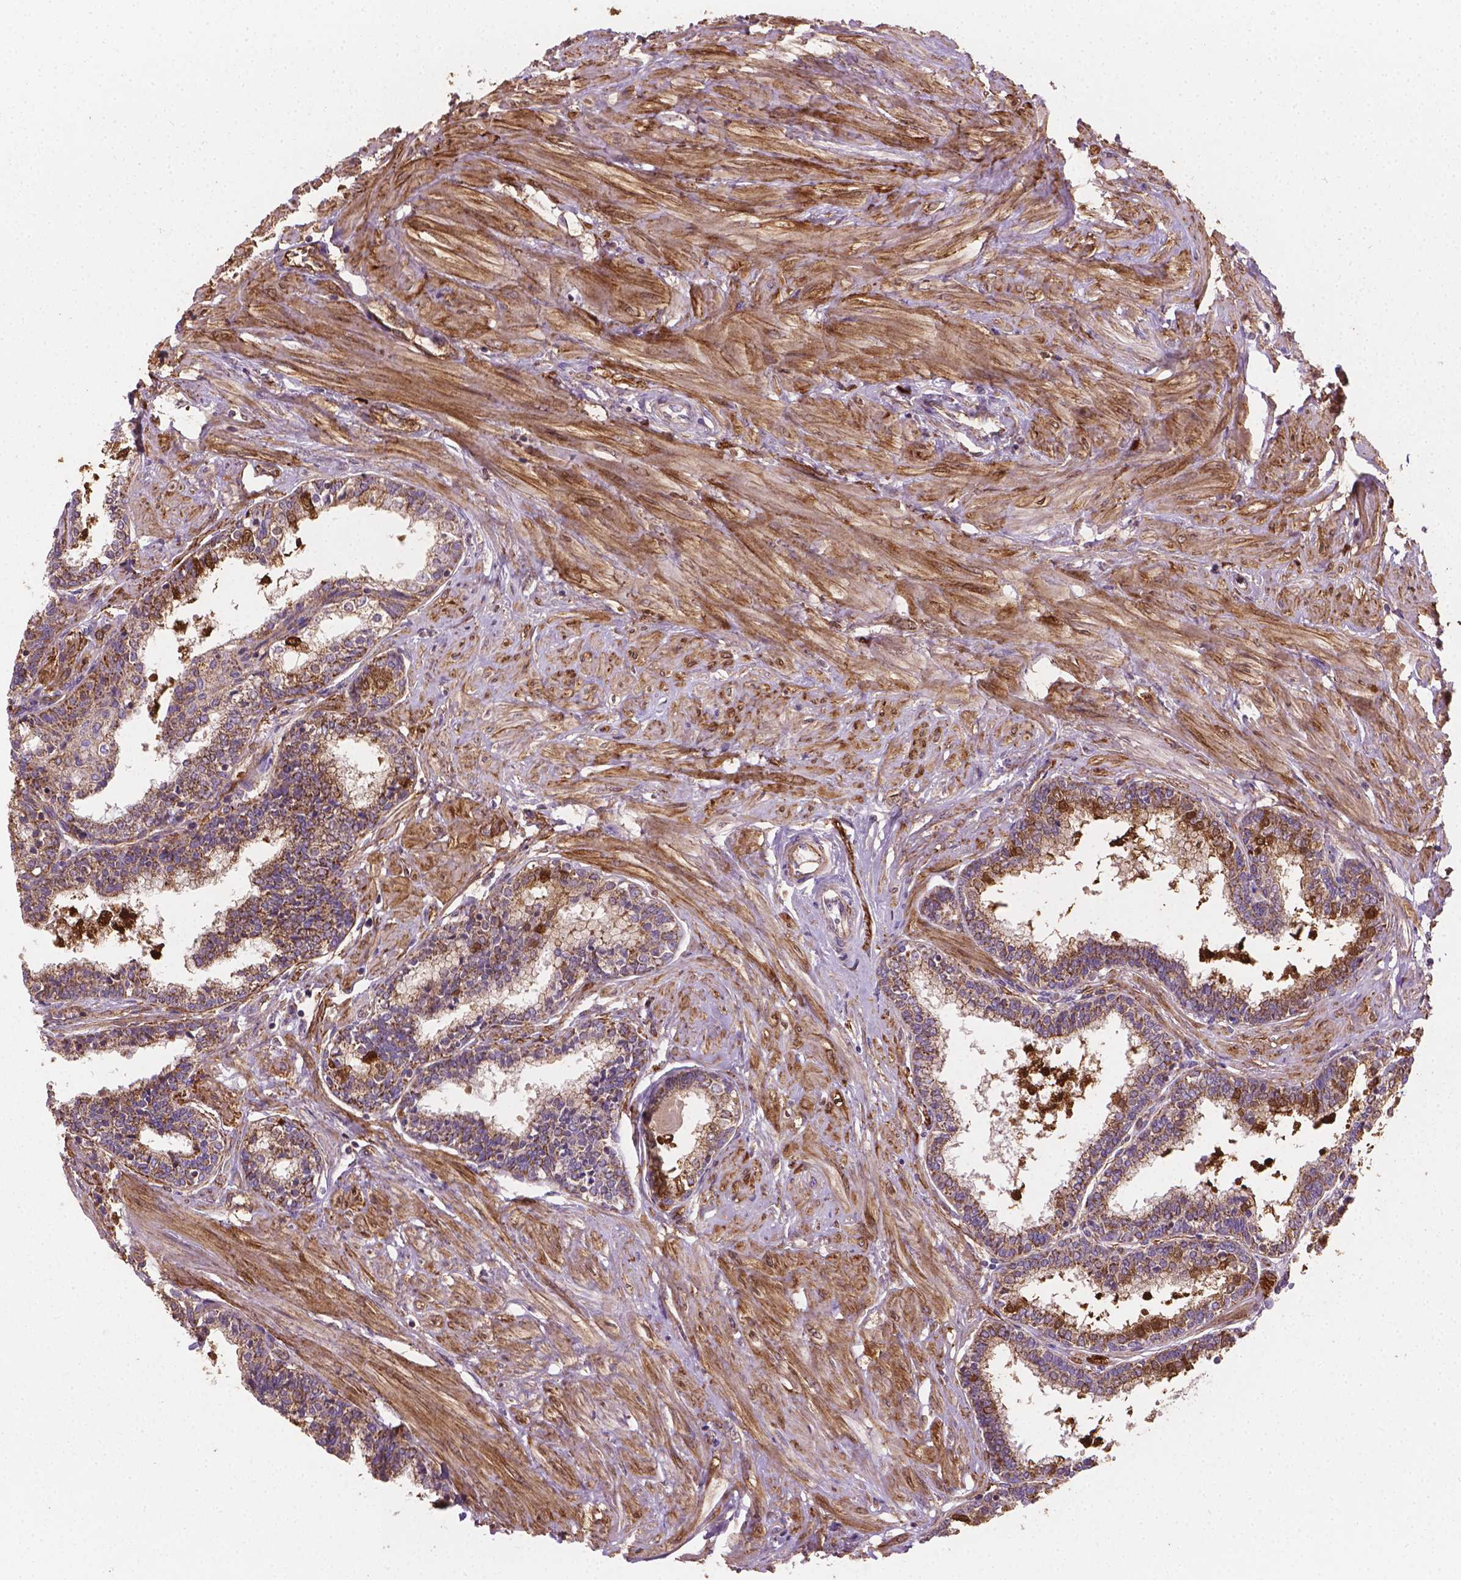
{"staining": {"intensity": "moderate", "quantity": "<25%", "location": "cytoplasmic/membranous,nuclear"}, "tissue": "prostate", "cell_type": "Glandular cells", "image_type": "normal", "snomed": [{"axis": "morphology", "description": "Normal tissue, NOS"}, {"axis": "topography", "description": "Prostate"}], "caption": "Immunohistochemistry (IHC) histopathology image of benign prostate: prostate stained using IHC reveals low levels of moderate protein expression localized specifically in the cytoplasmic/membranous,nuclear of glandular cells, appearing as a cytoplasmic/membranous,nuclear brown color.", "gene": "TCAF1", "patient": {"sex": "male", "age": 55}}